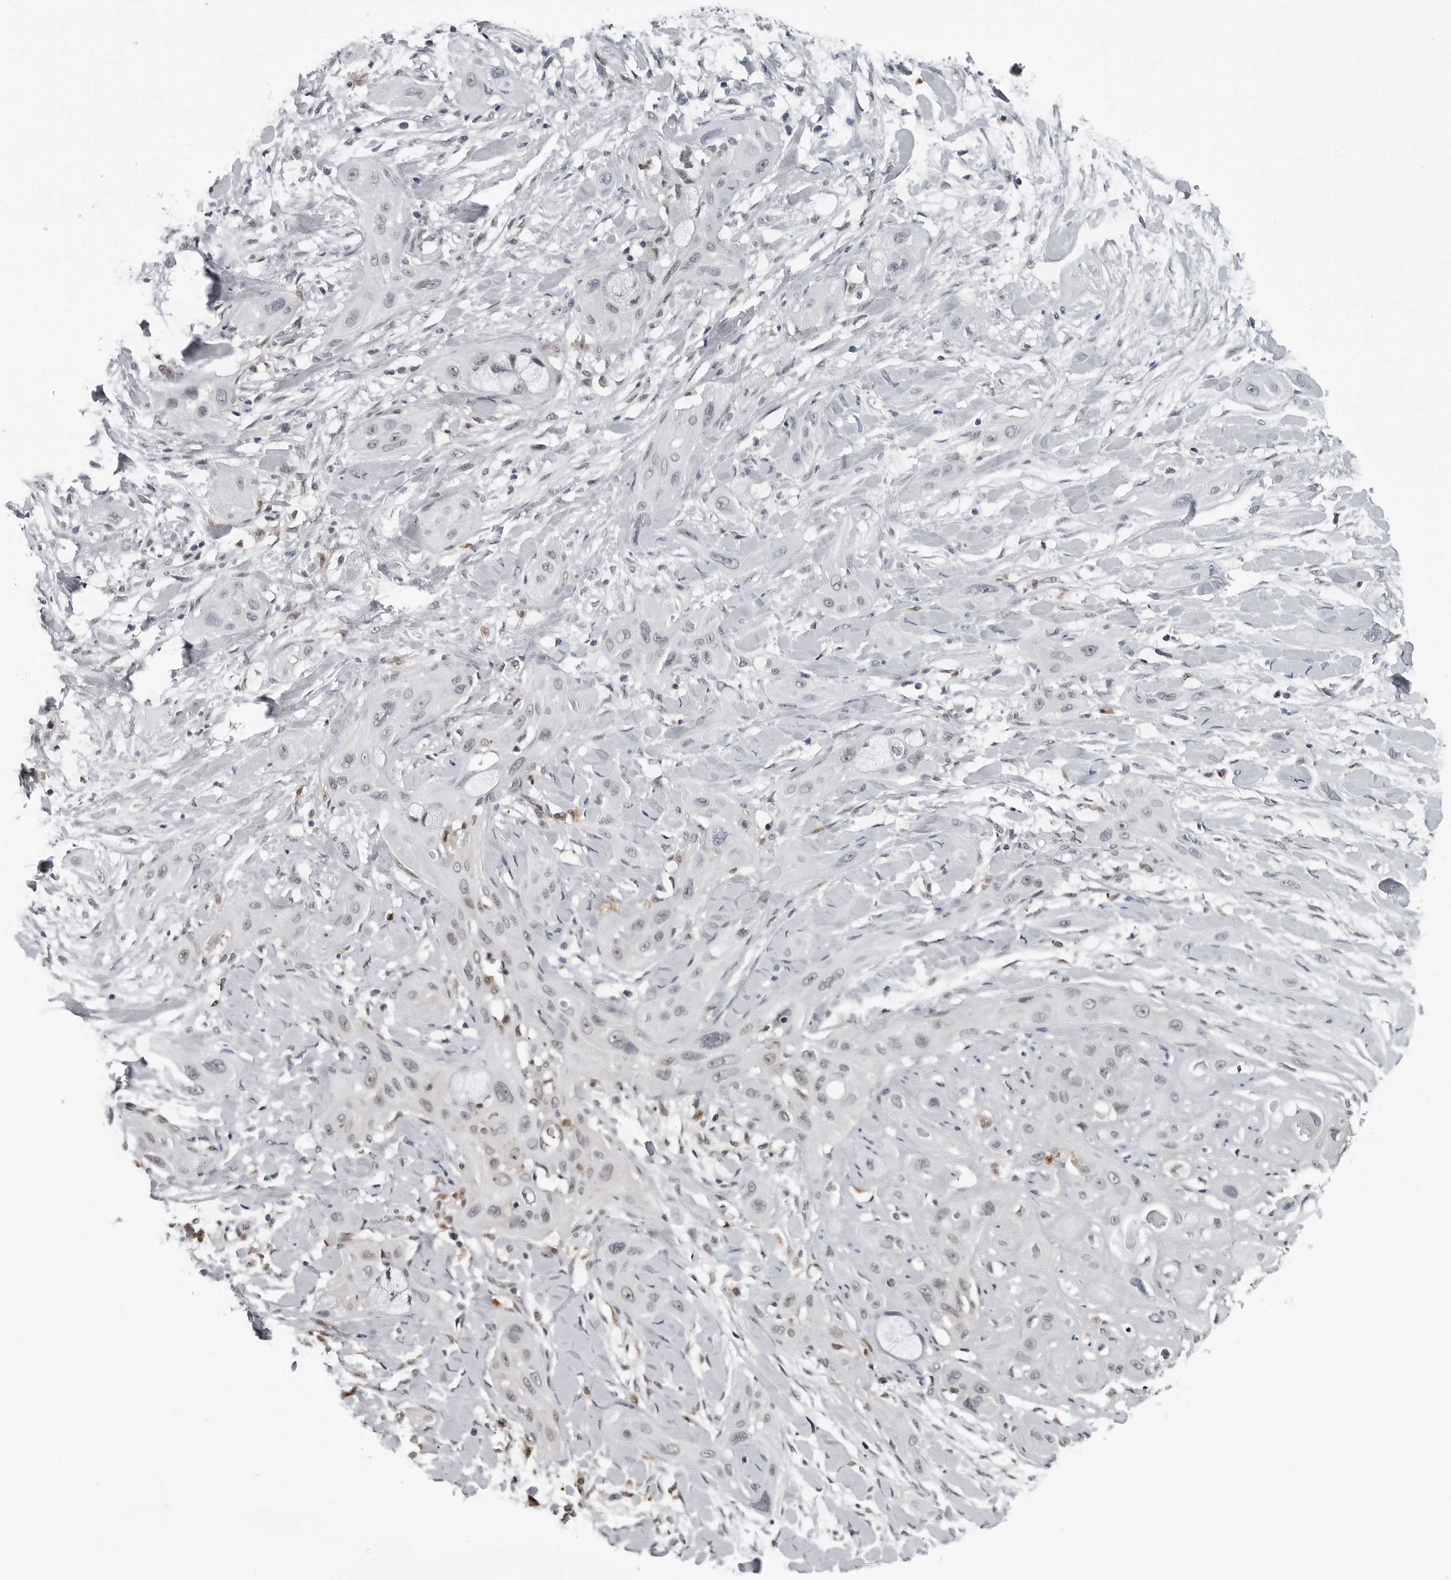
{"staining": {"intensity": "weak", "quantity": "25%-75%", "location": "nuclear"}, "tissue": "lung cancer", "cell_type": "Tumor cells", "image_type": "cancer", "snomed": [{"axis": "morphology", "description": "Squamous cell carcinoma, NOS"}, {"axis": "topography", "description": "Lung"}], "caption": "Immunohistochemical staining of human lung cancer (squamous cell carcinoma) exhibits low levels of weak nuclear expression in about 25%-75% of tumor cells.", "gene": "AKR1A1", "patient": {"sex": "female", "age": 47}}